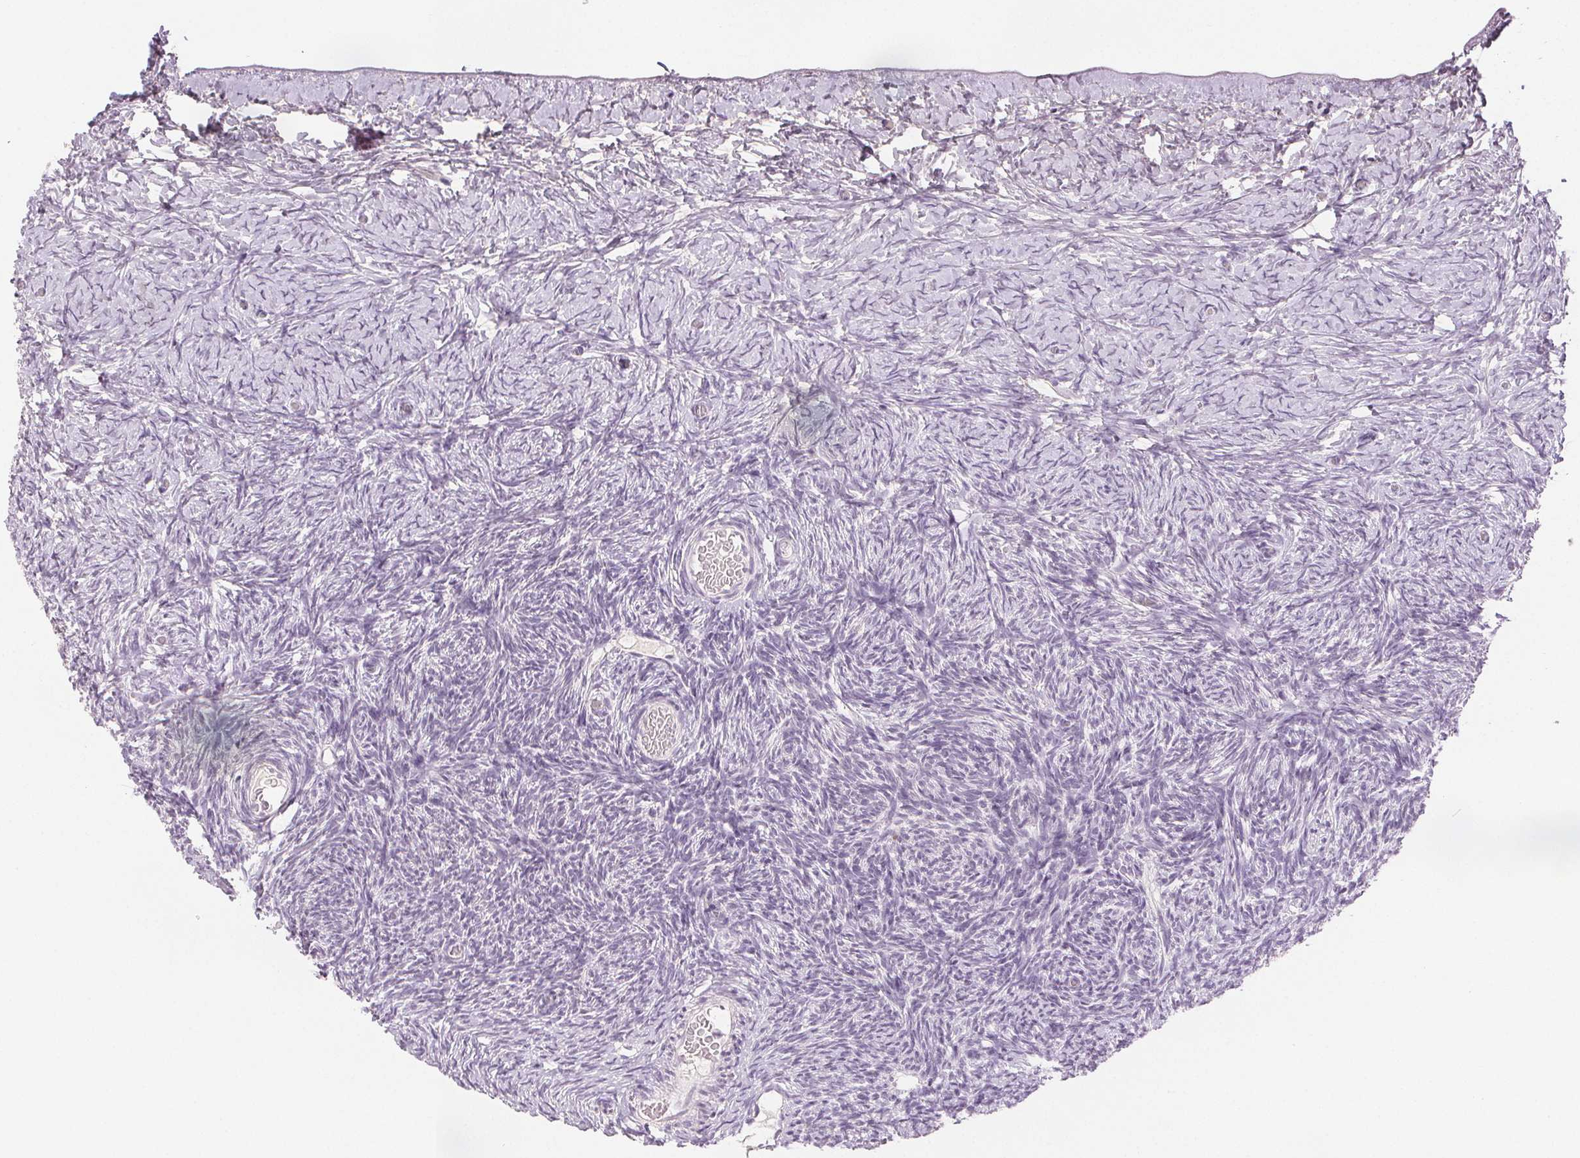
{"staining": {"intensity": "negative", "quantity": "none", "location": "none"}, "tissue": "ovary", "cell_type": "Follicle cells", "image_type": "normal", "snomed": [{"axis": "morphology", "description": "Normal tissue, NOS"}, {"axis": "topography", "description": "Ovary"}], "caption": "DAB immunohistochemical staining of normal human ovary shows no significant expression in follicle cells.", "gene": "SCGN", "patient": {"sex": "female", "age": 39}}